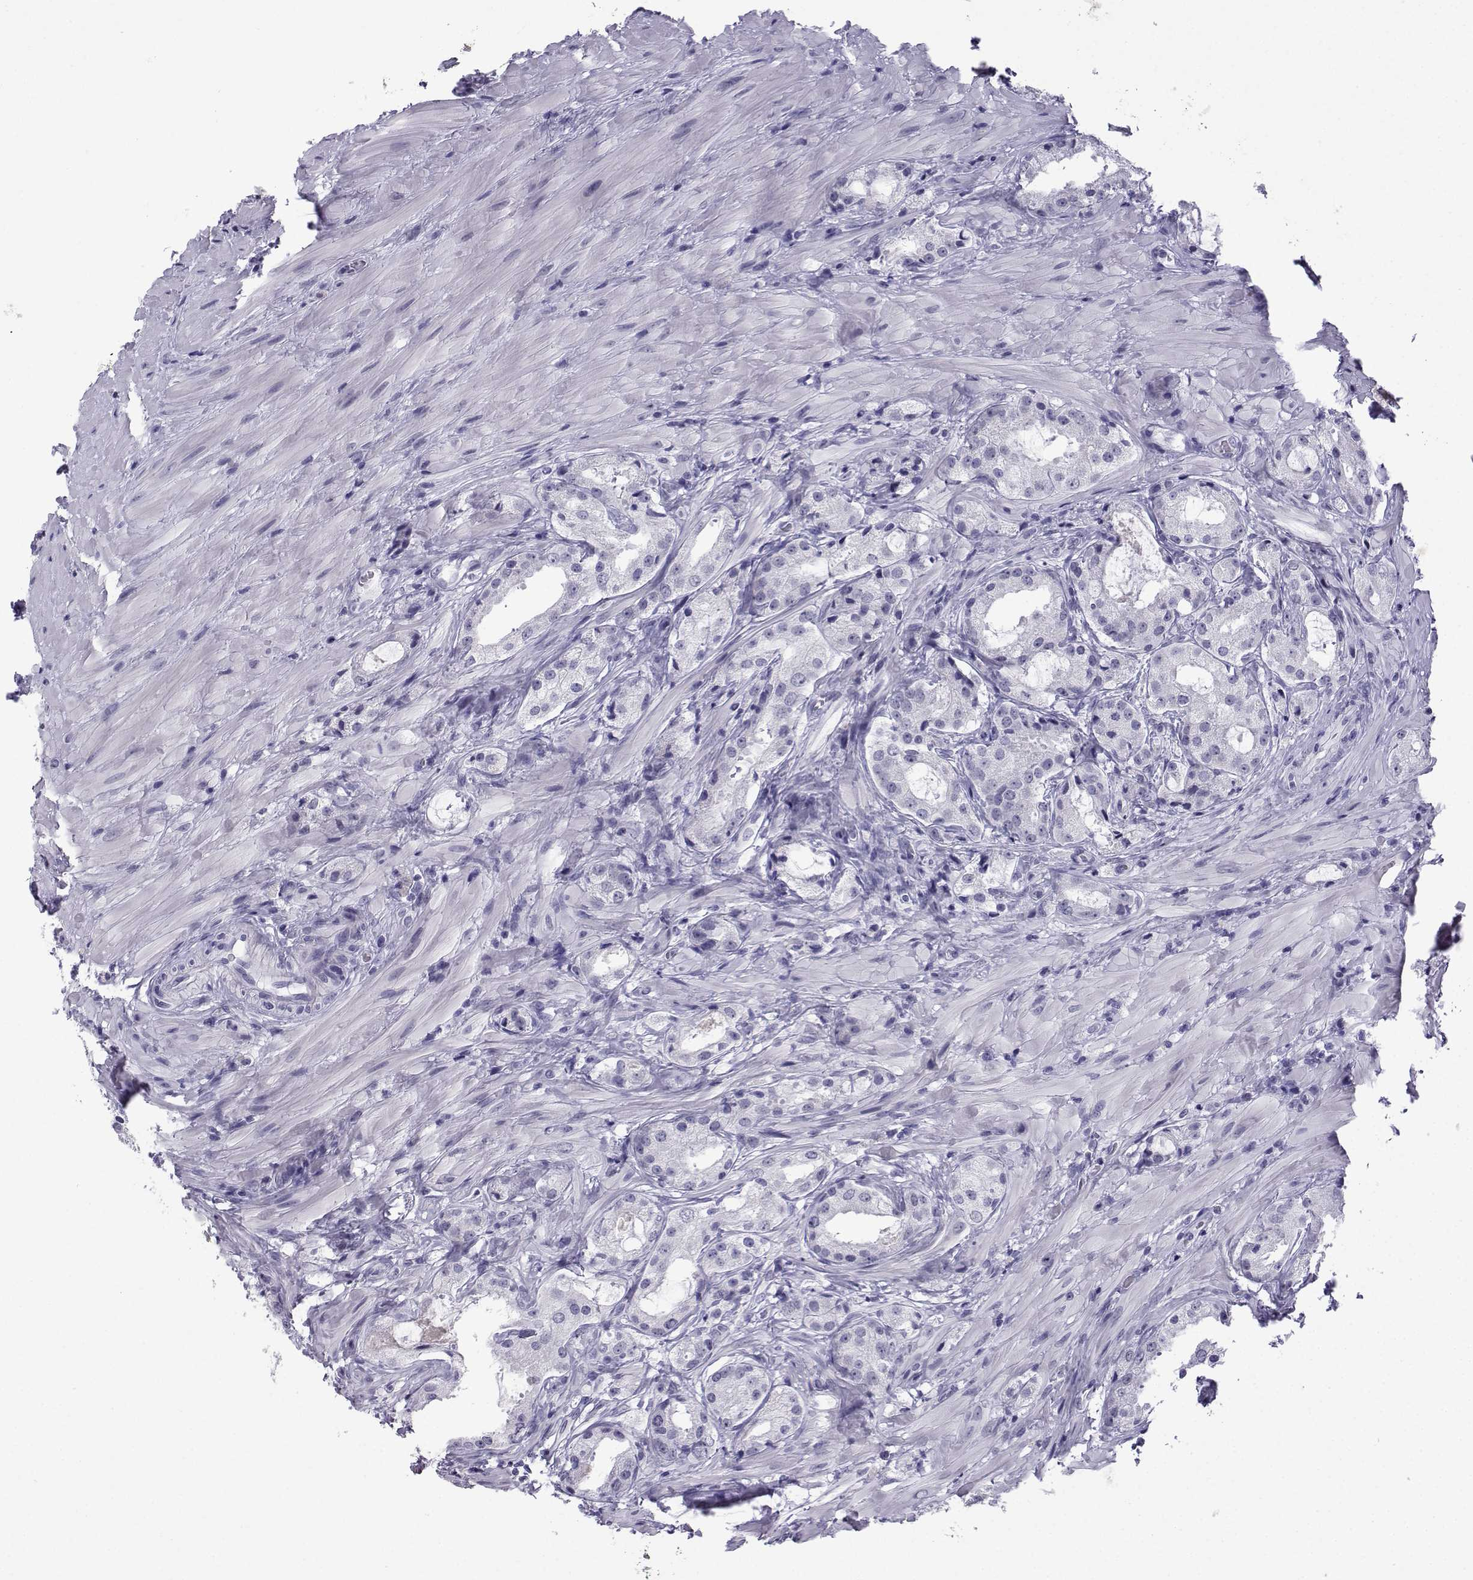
{"staining": {"intensity": "negative", "quantity": "none", "location": "none"}, "tissue": "prostate cancer", "cell_type": "Tumor cells", "image_type": "cancer", "snomed": [{"axis": "morphology", "description": "Adenocarcinoma, NOS"}, {"axis": "morphology", "description": "Adenocarcinoma, High grade"}, {"axis": "topography", "description": "Prostate"}], "caption": "Immunohistochemistry histopathology image of prostate cancer (adenocarcinoma) stained for a protein (brown), which displays no expression in tumor cells.", "gene": "MRGBP", "patient": {"sex": "male", "age": 64}}